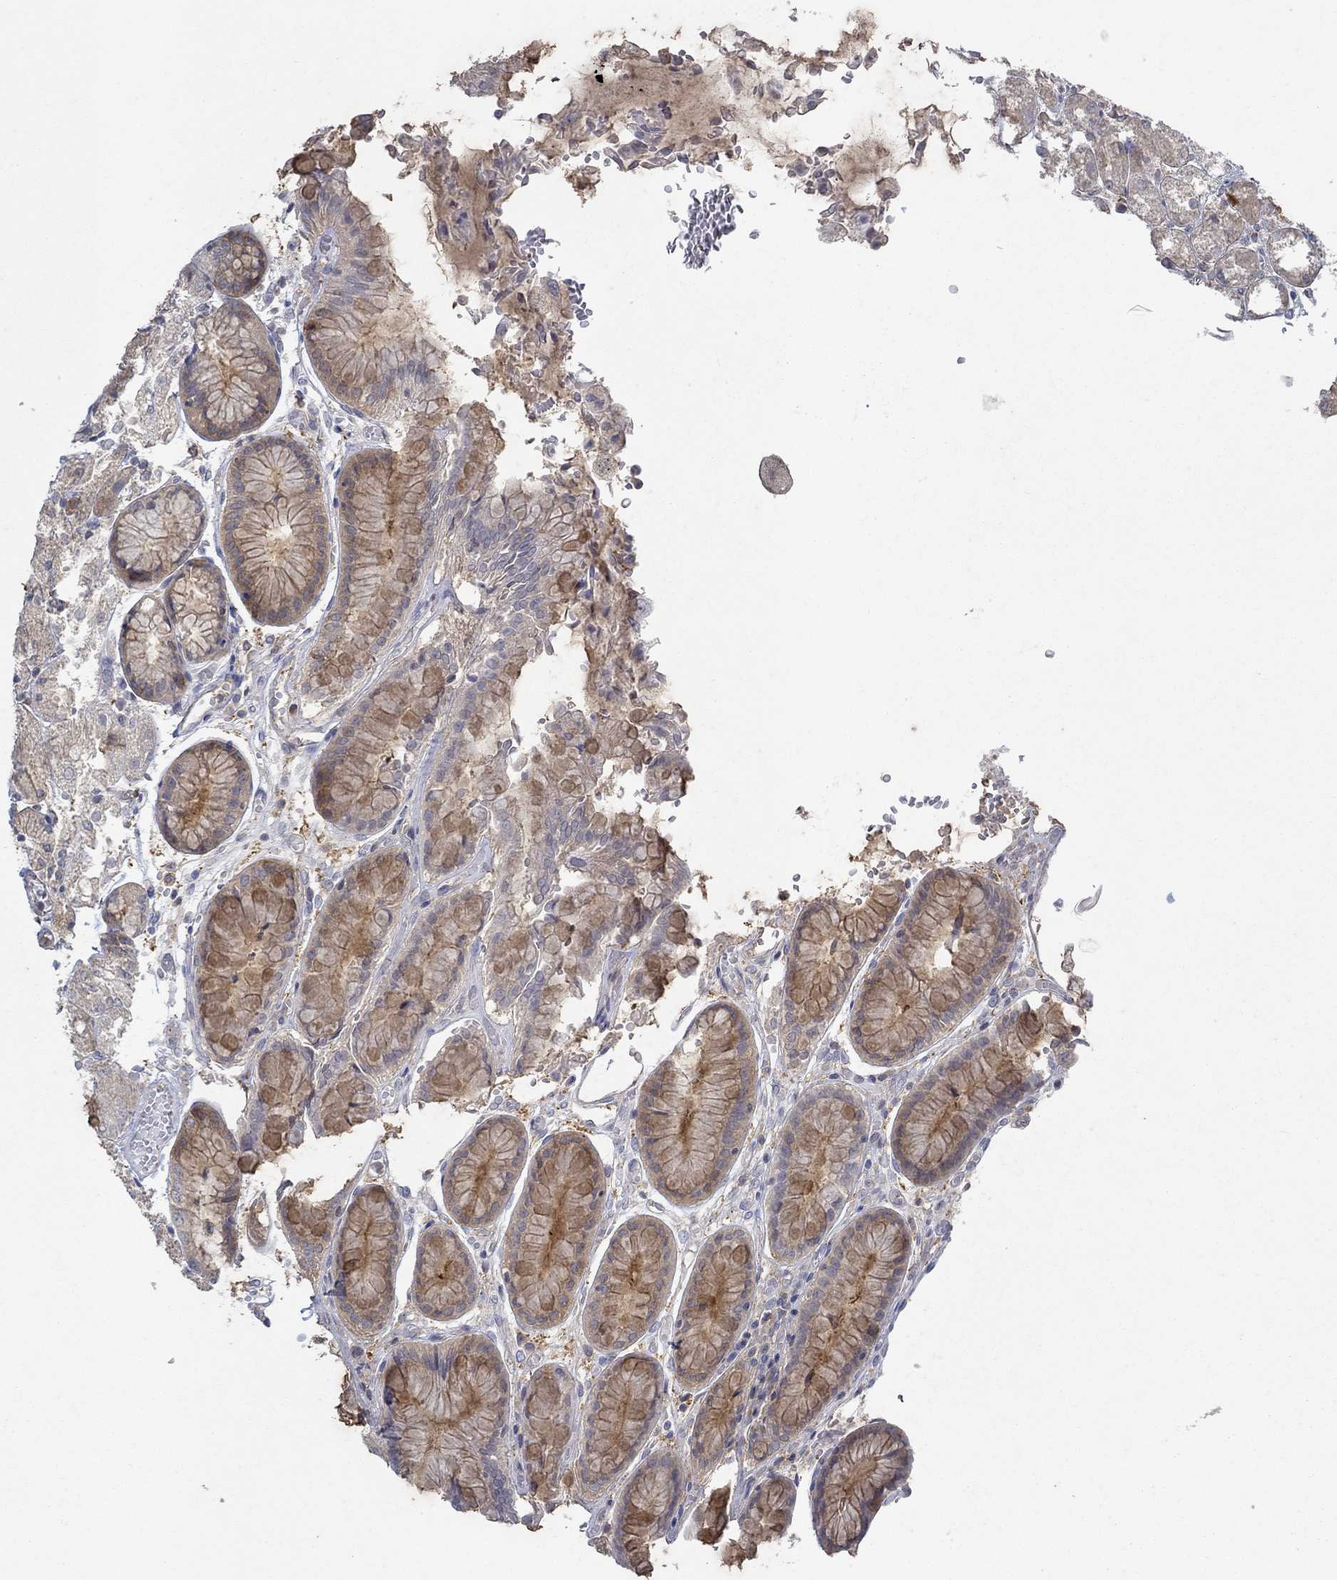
{"staining": {"intensity": "moderate", "quantity": "25%-75%", "location": "cytoplasmic/membranous"}, "tissue": "stomach", "cell_type": "Glandular cells", "image_type": "normal", "snomed": [{"axis": "morphology", "description": "Normal tissue, NOS"}, {"axis": "topography", "description": "Stomach, upper"}], "caption": "Stomach stained for a protein exhibits moderate cytoplasmic/membranous positivity in glandular cells.", "gene": "MTHFR", "patient": {"sex": "male", "age": 72}}